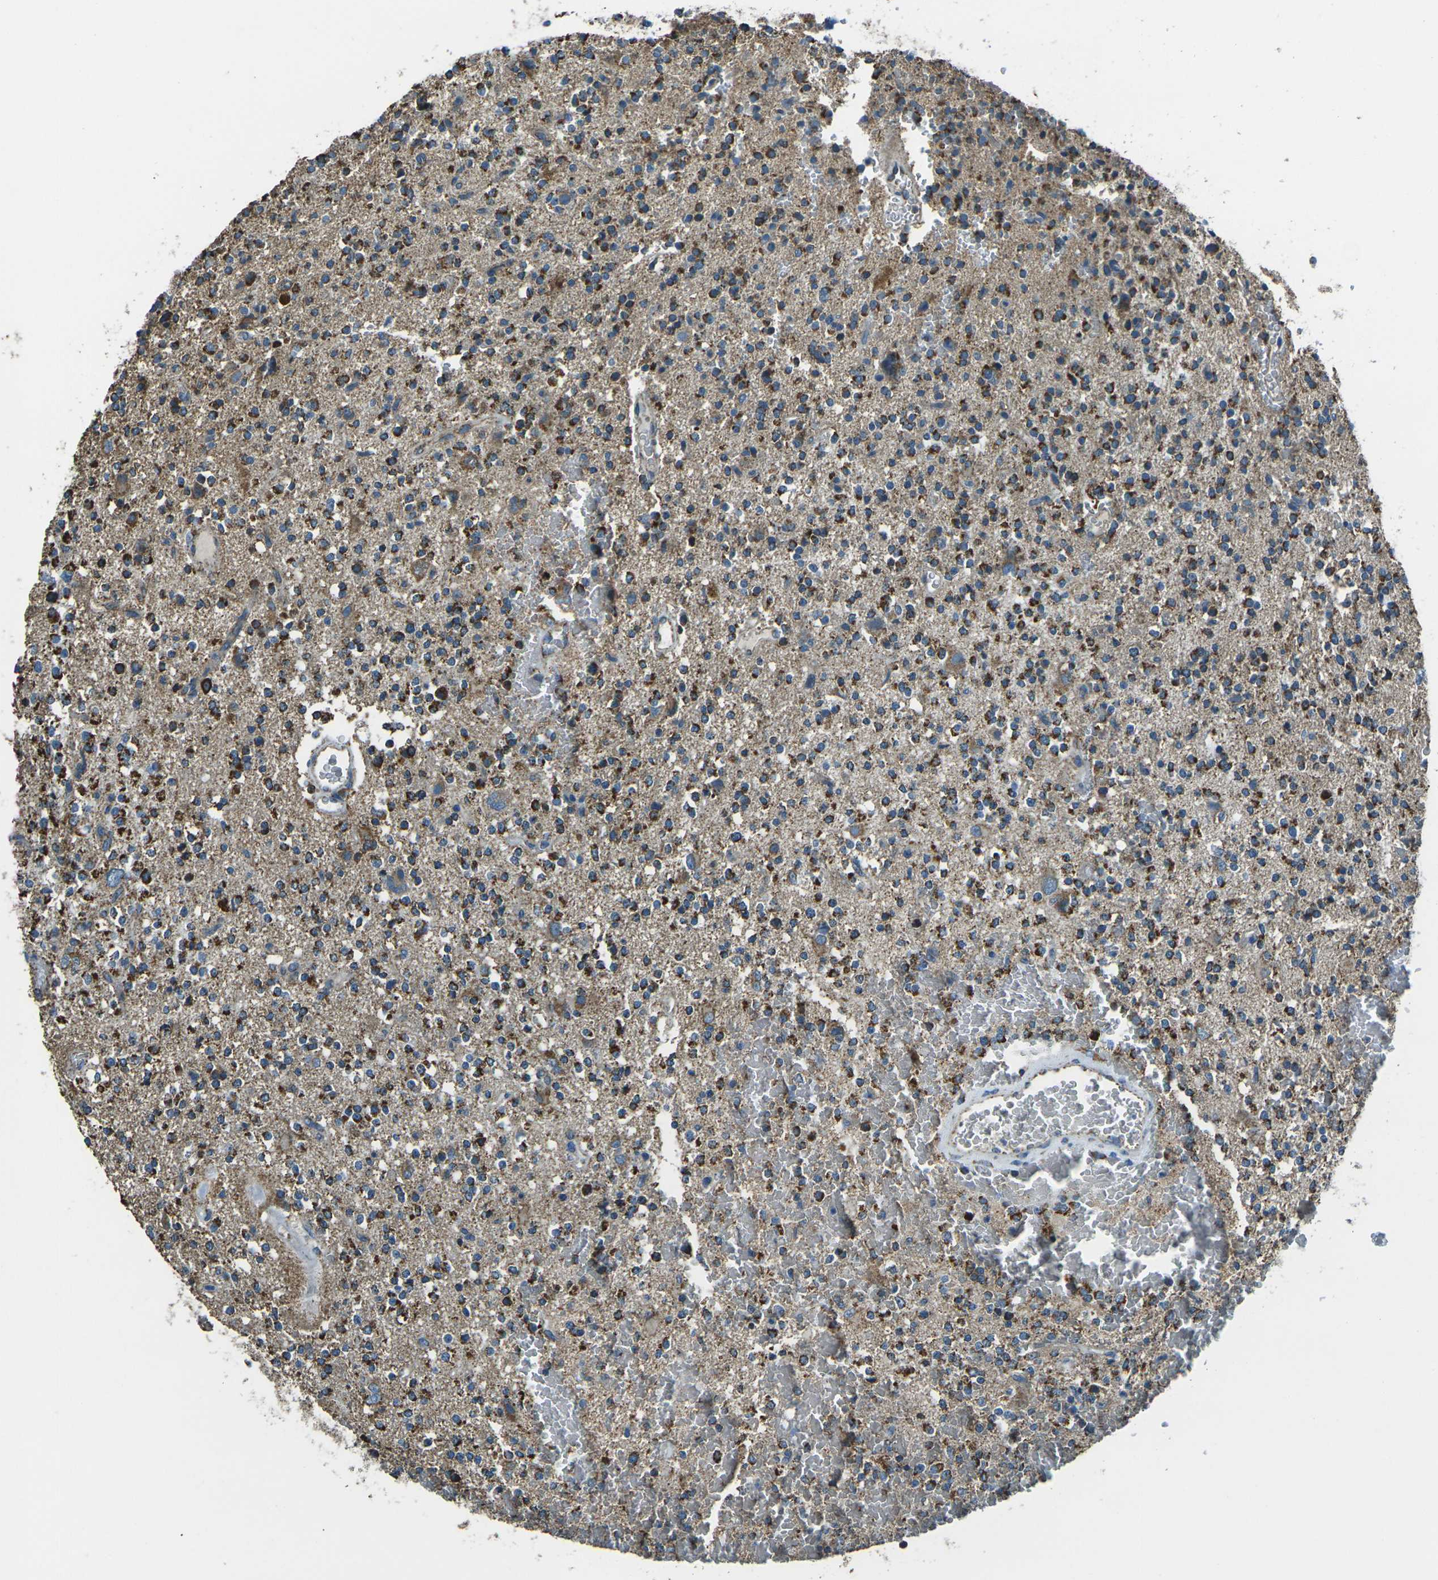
{"staining": {"intensity": "strong", "quantity": ">75%", "location": "cytoplasmic/membranous"}, "tissue": "glioma", "cell_type": "Tumor cells", "image_type": "cancer", "snomed": [{"axis": "morphology", "description": "Glioma, malignant, High grade"}, {"axis": "topography", "description": "Brain"}], "caption": "Glioma stained with a protein marker demonstrates strong staining in tumor cells.", "gene": "IRF3", "patient": {"sex": "male", "age": 47}}